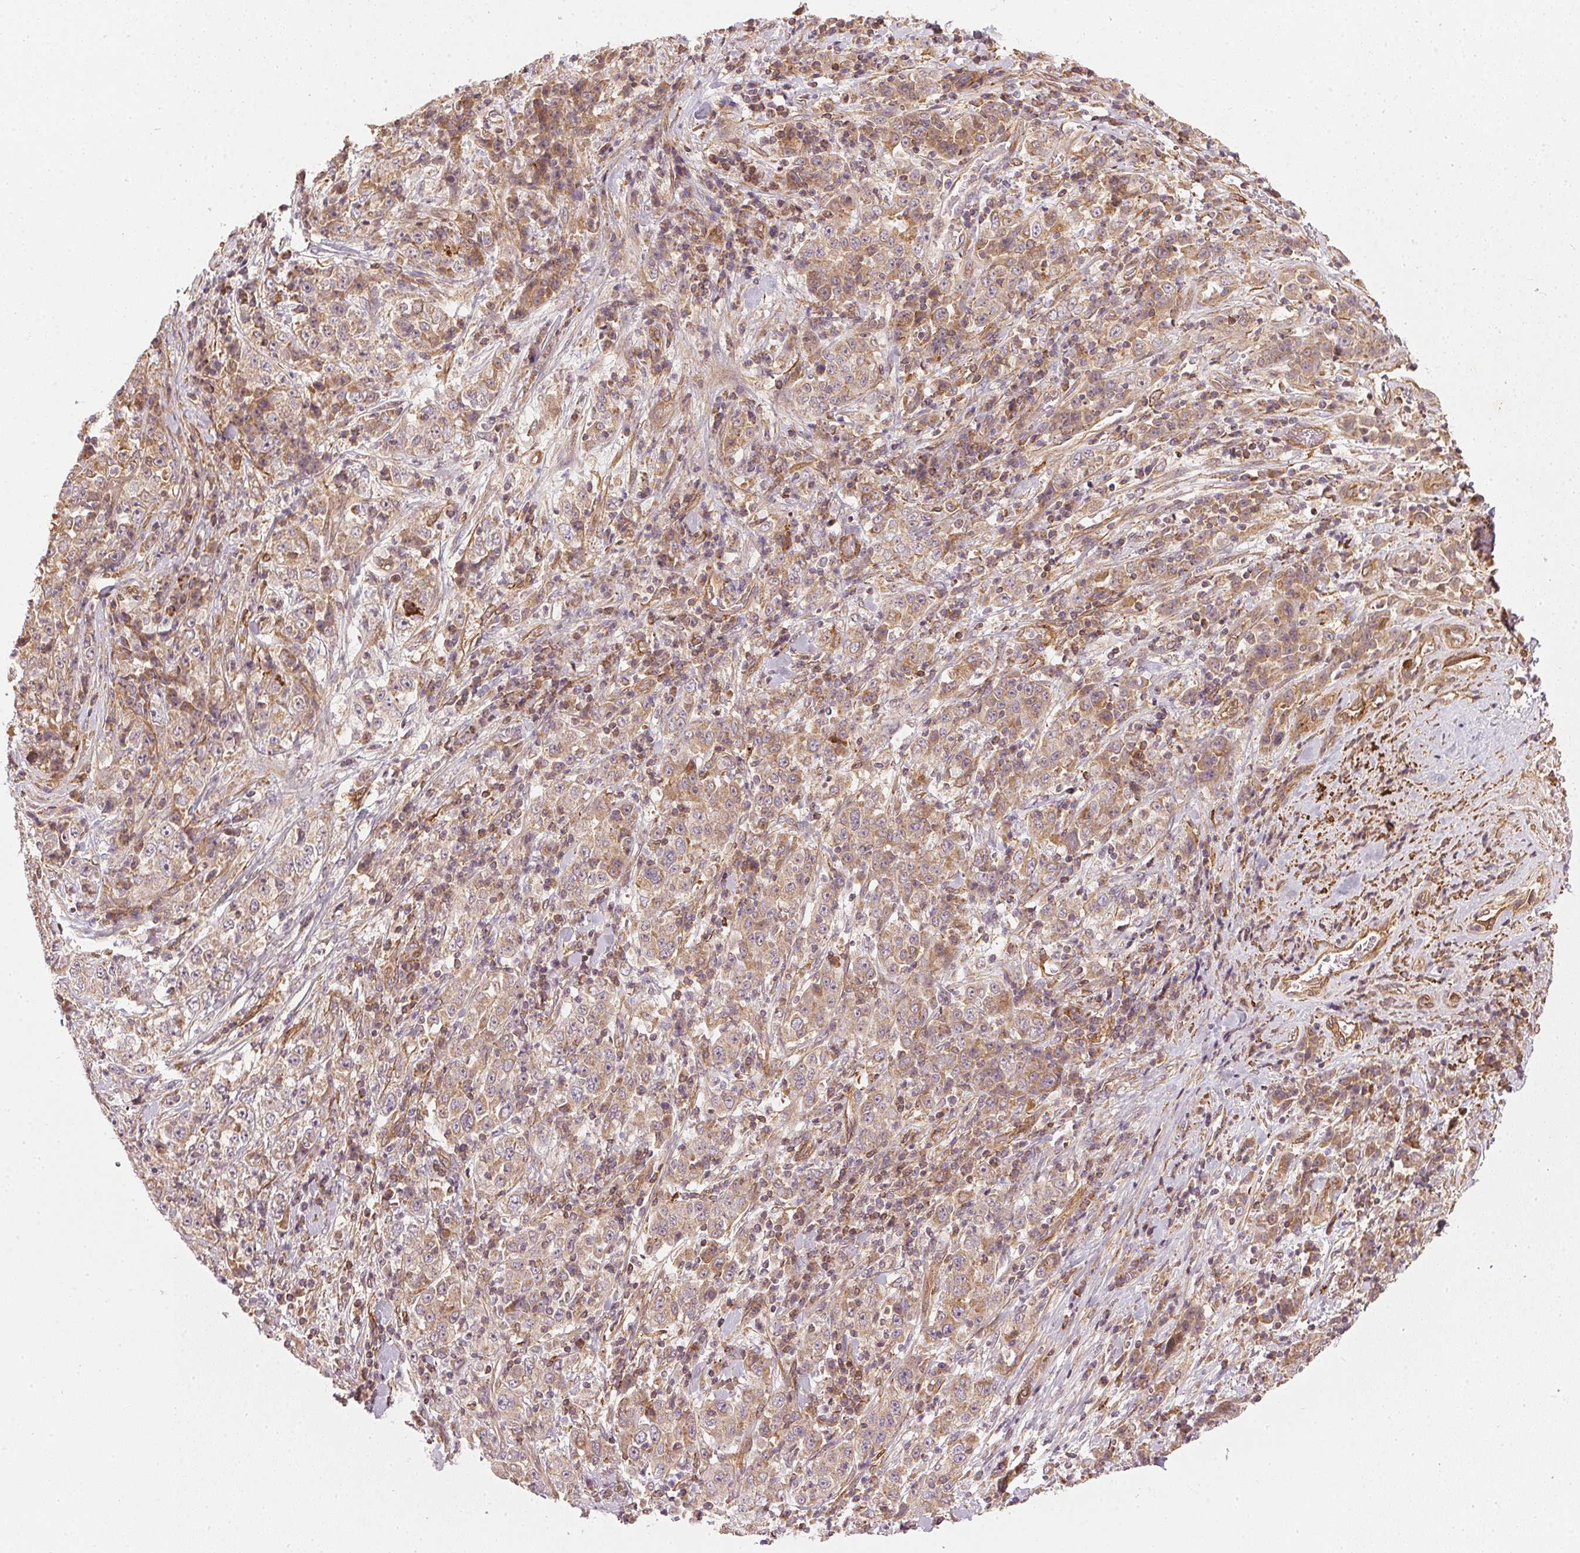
{"staining": {"intensity": "weak", "quantity": ">75%", "location": "cytoplasmic/membranous"}, "tissue": "stomach cancer", "cell_type": "Tumor cells", "image_type": "cancer", "snomed": [{"axis": "morphology", "description": "Normal tissue, NOS"}, {"axis": "morphology", "description": "Adenocarcinoma, NOS"}, {"axis": "topography", "description": "Stomach, upper"}, {"axis": "topography", "description": "Stomach"}], "caption": "Stomach cancer (adenocarcinoma) was stained to show a protein in brown. There is low levels of weak cytoplasmic/membranous expression in about >75% of tumor cells.", "gene": "NADK2", "patient": {"sex": "male", "age": 59}}